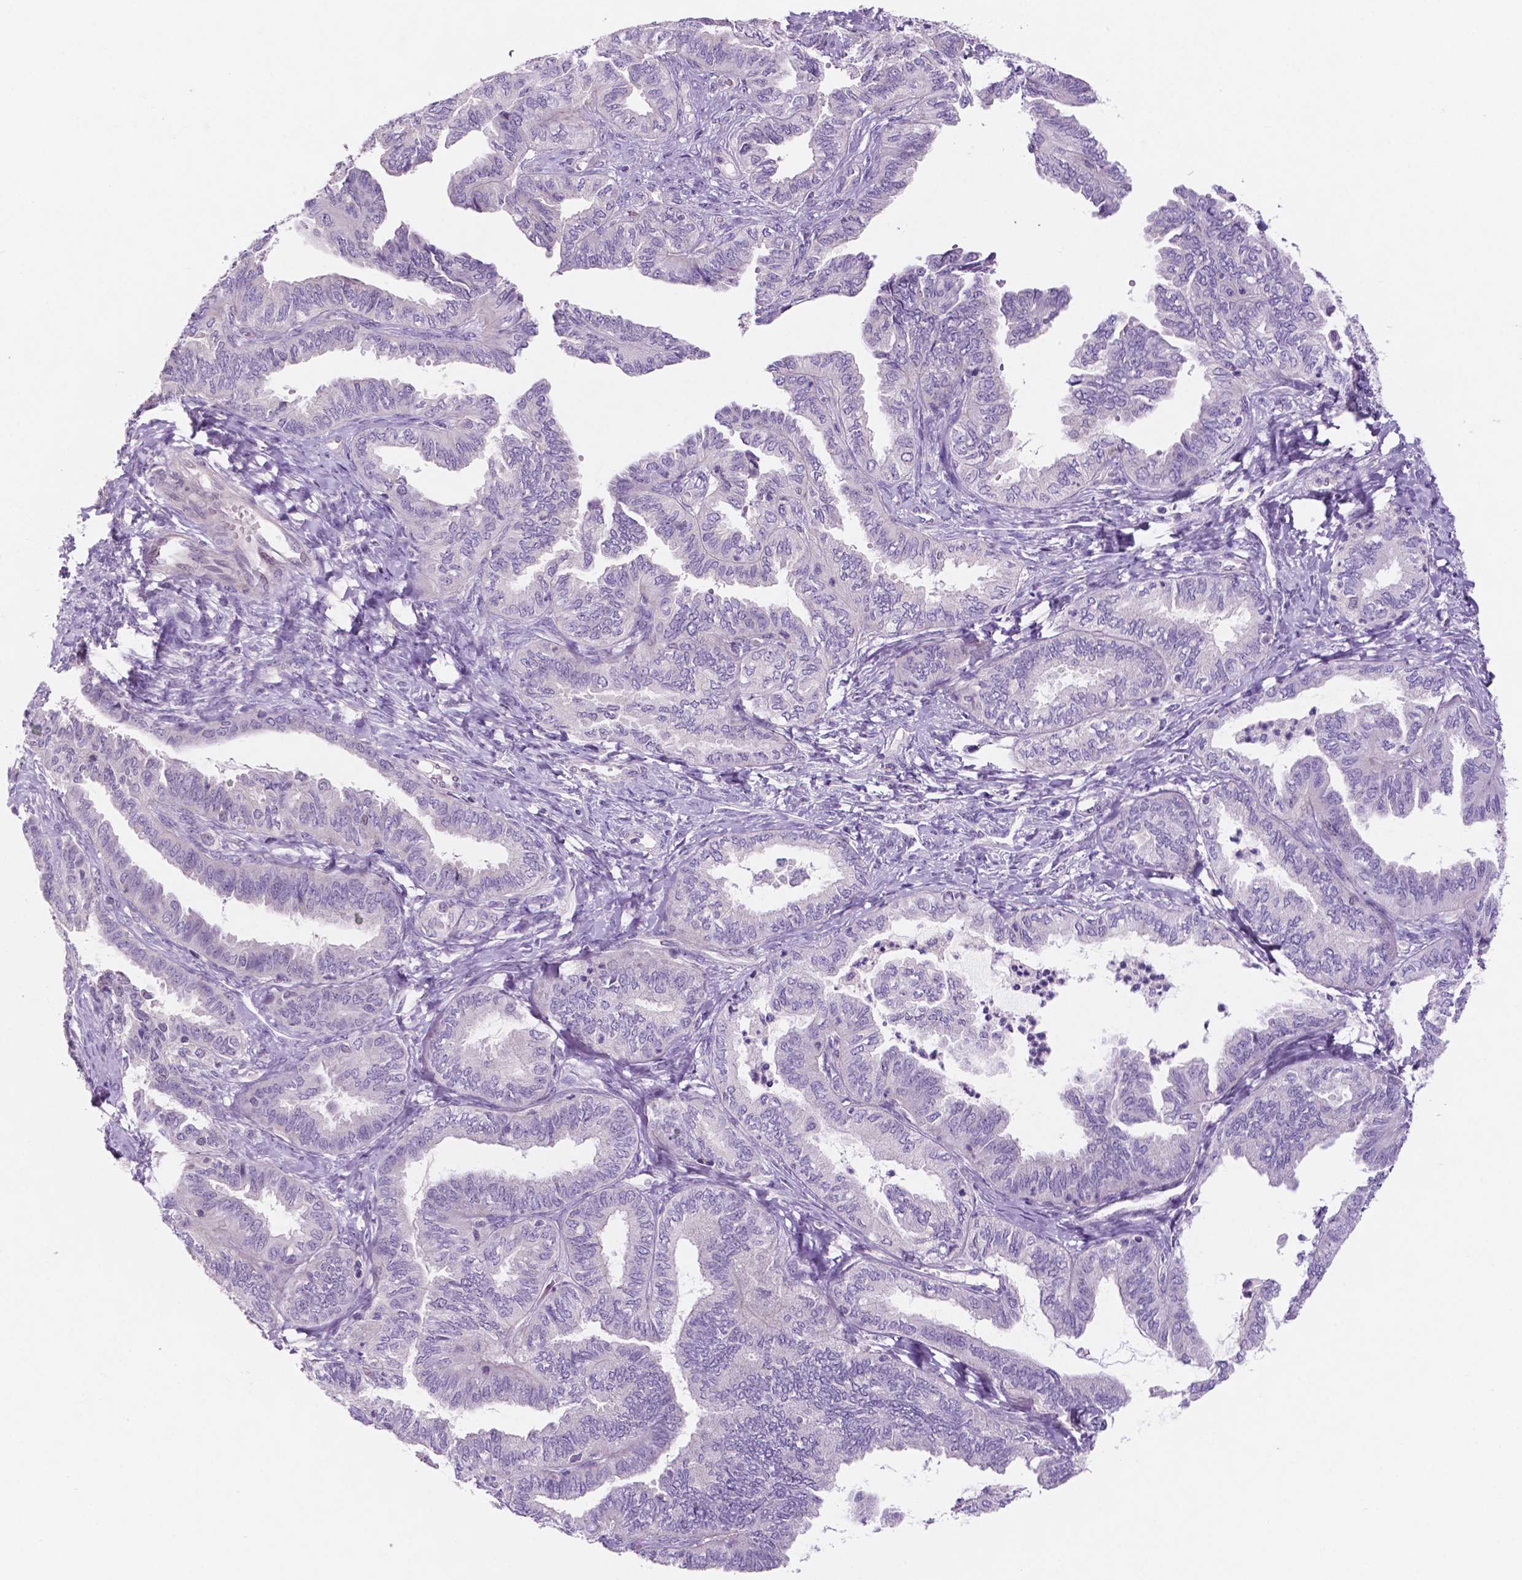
{"staining": {"intensity": "negative", "quantity": "none", "location": "none"}, "tissue": "ovarian cancer", "cell_type": "Tumor cells", "image_type": "cancer", "snomed": [{"axis": "morphology", "description": "Carcinoma, endometroid"}, {"axis": "topography", "description": "Ovary"}], "caption": "DAB immunohistochemical staining of endometroid carcinoma (ovarian) demonstrates no significant expression in tumor cells.", "gene": "FAM50B", "patient": {"sex": "female", "age": 70}}